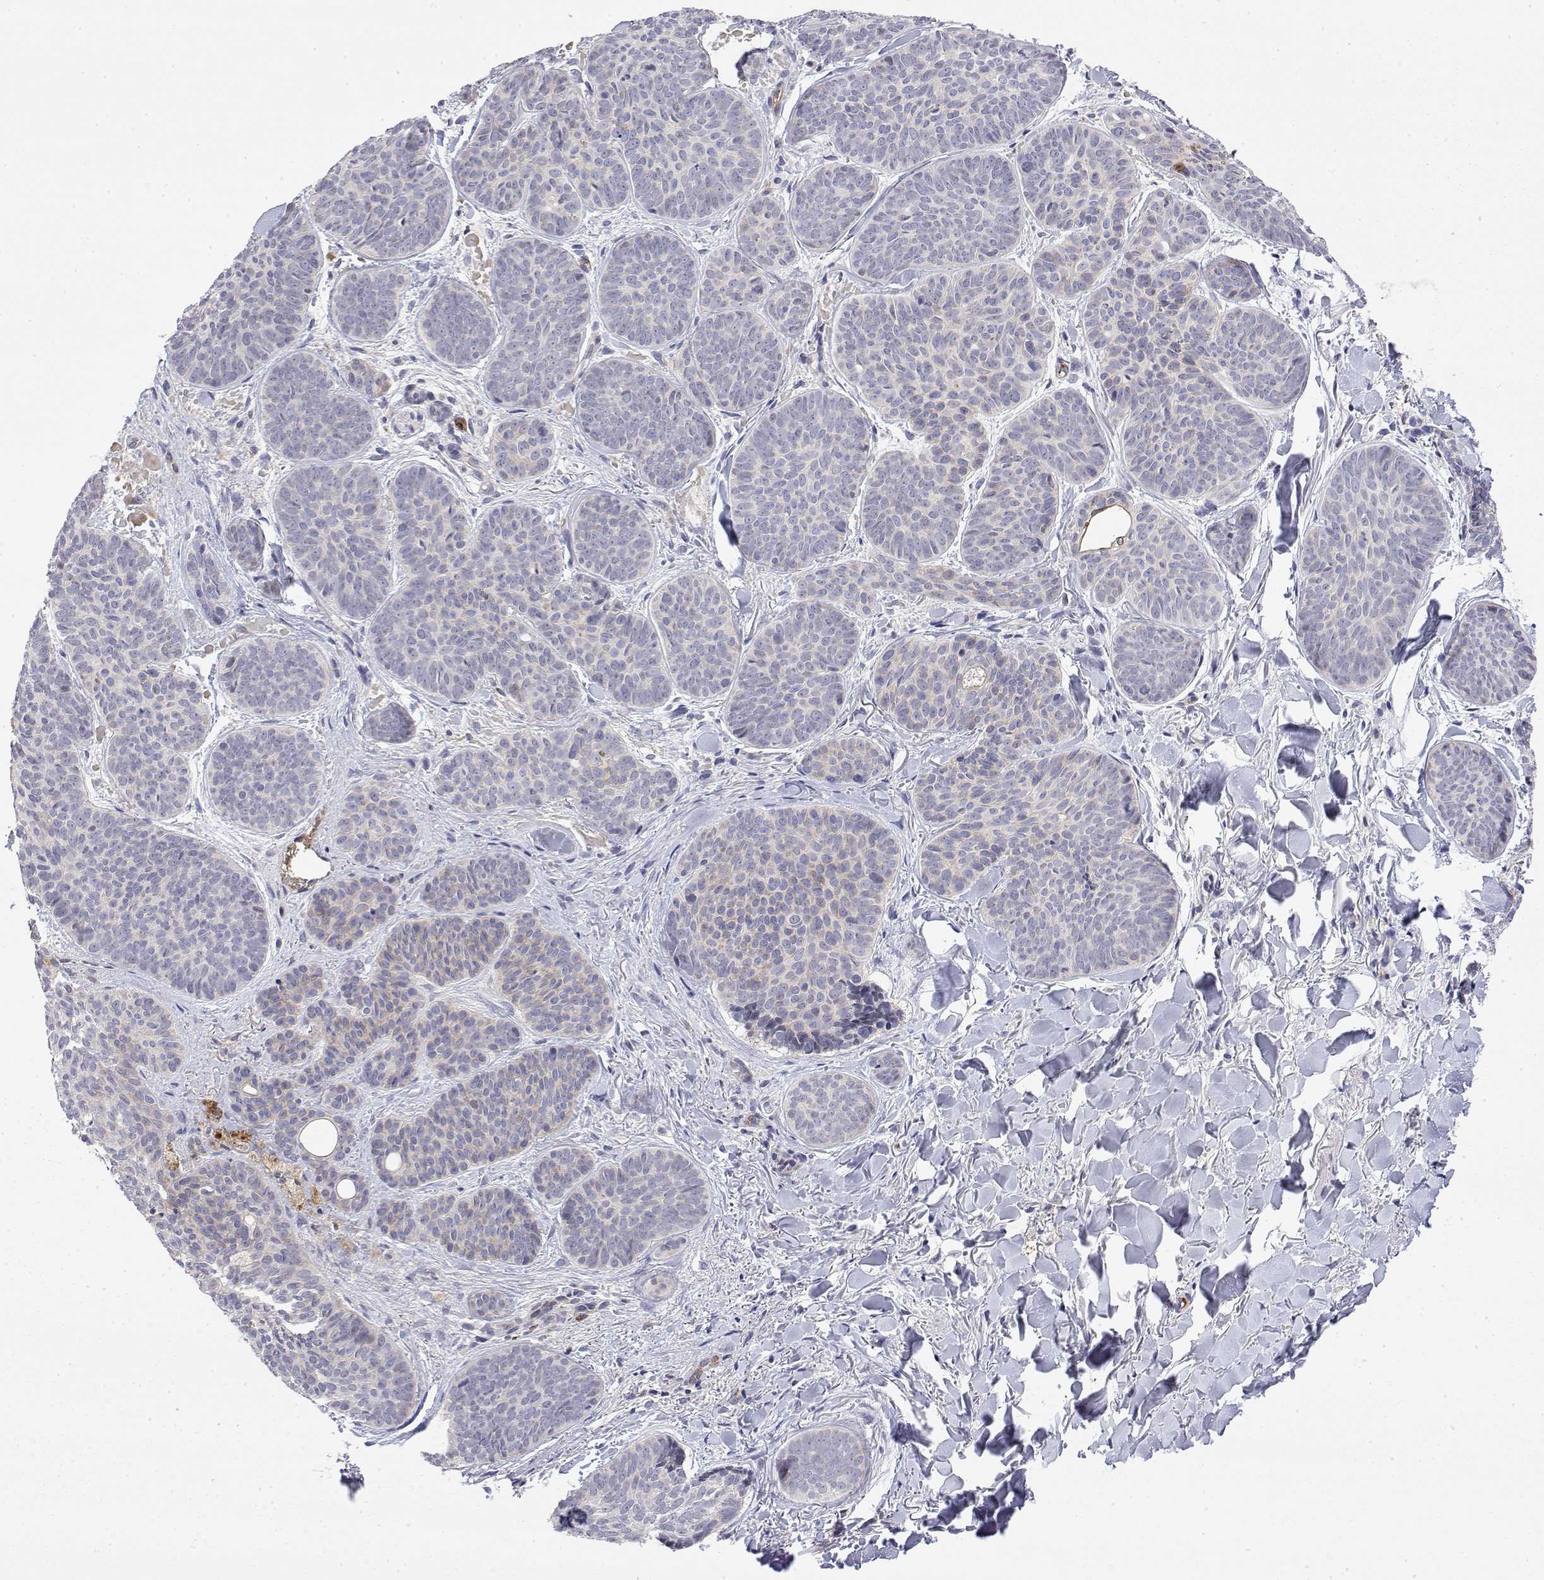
{"staining": {"intensity": "negative", "quantity": "none", "location": "none"}, "tissue": "skin cancer", "cell_type": "Tumor cells", "image_type": "cancer", "snomed": [{"axis": "morphology", "description": "Basal cell carcinoma"}, {"axis": "topography", "description": "Skin"}], "caption": "Immunohistochemistry micrograph of basal cell carcinoma (skin) stained for a protein (brown), which demonstrates no expression in tumor cells. The staining was performed using DAB (3,3'-diaminobenzidine) to visualize the protein expression in brown, while the nuclei were stained in blue with hematoxylin (Magnification: 20x).", "gene": "IGFBP4", "patient": {"sex": "female", "age": 82}}